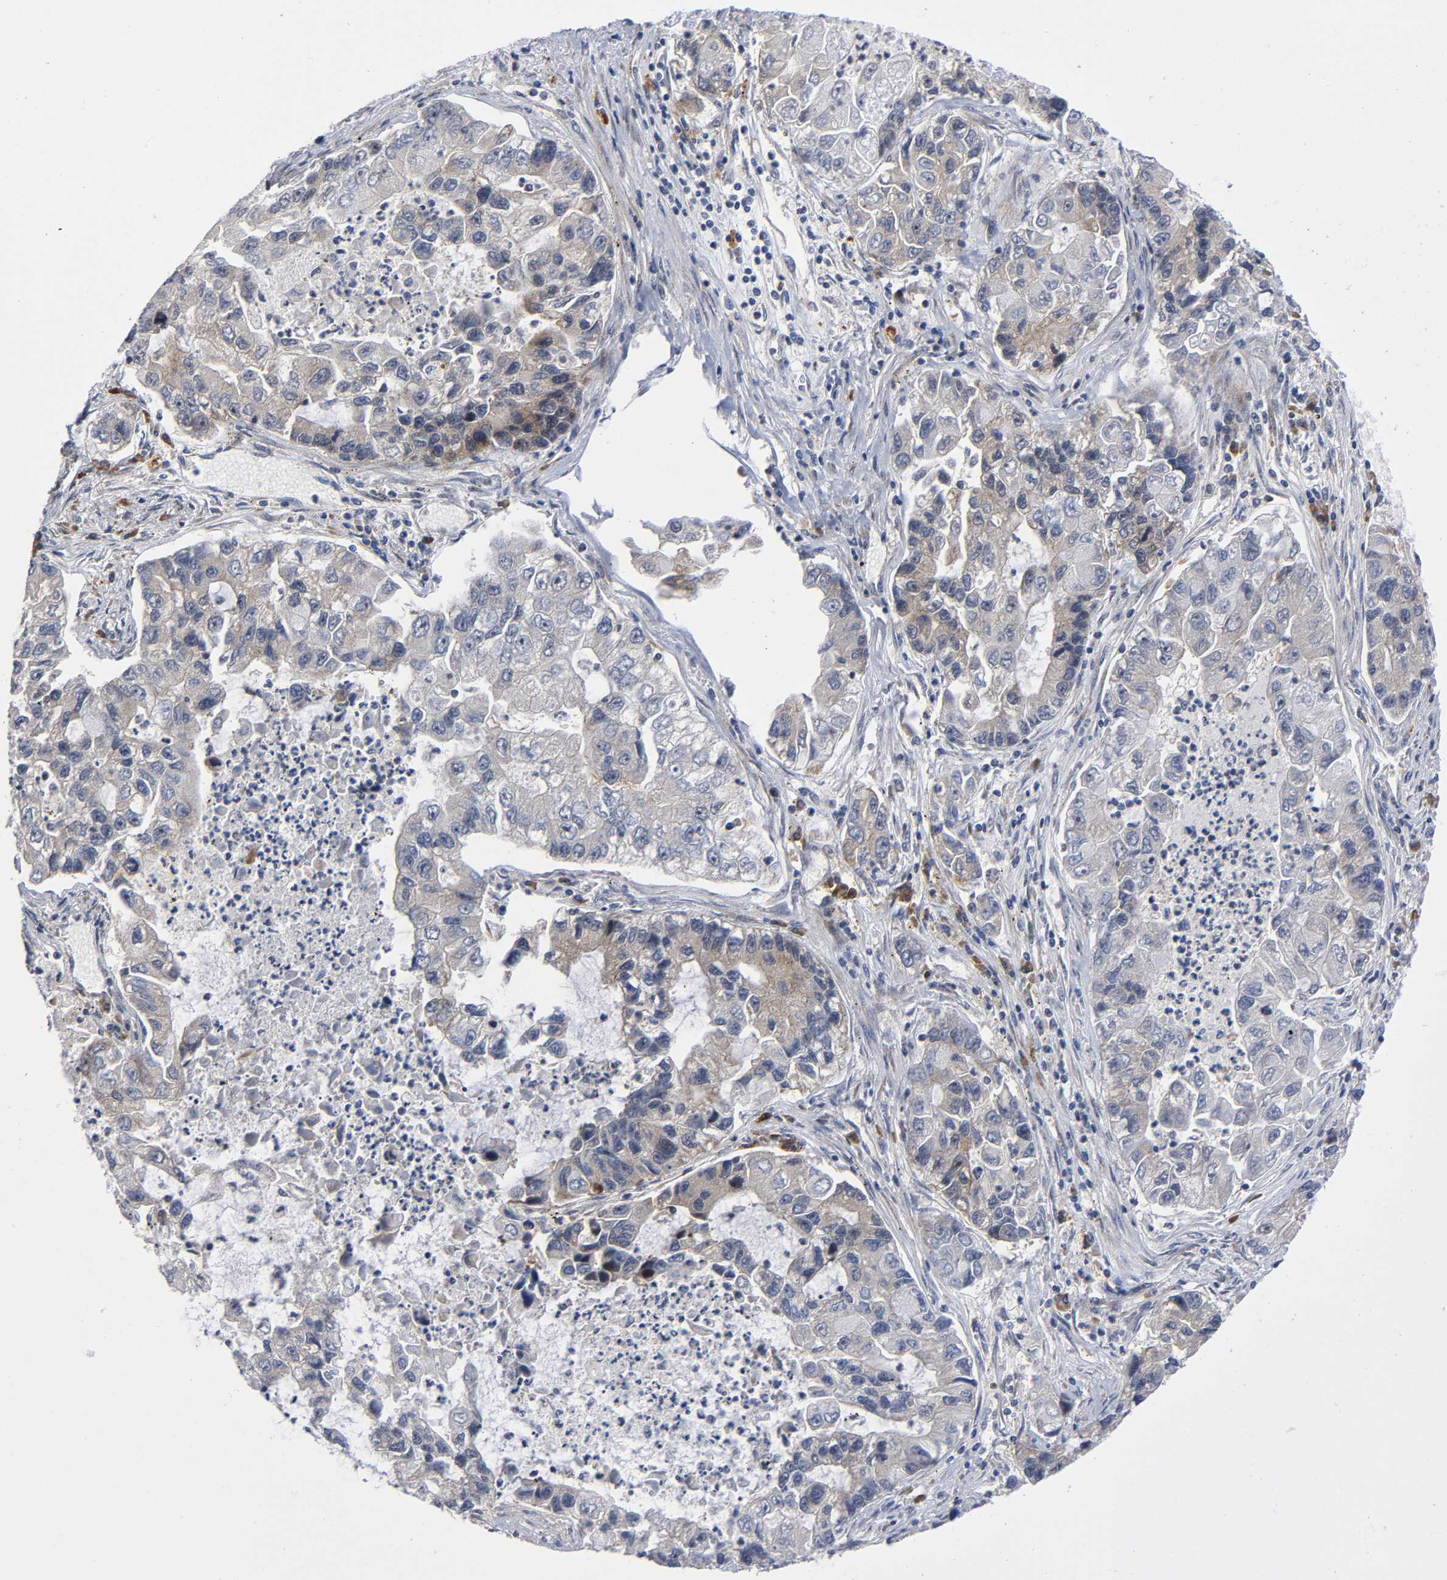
{"staining": {"intensity": "moderate", "quantity": "25%-75%", "location": "cytoplasmic/membranous"}, "tissue": "lung cancer", "cell_type": "Tumor cells", "image_type": "cancer", "snomed": [{"axis": "morphology", "description": "Adenocarcinoma, NOS"}, {"axis": "topography", "description": "Lung"}], "caption": "High-power microscopy captured an IHC histopathology image of adenocarcinoma (lung), revealing moderate cytoplasmic/membranous staining in about 25%-75% of tumor cells. Nuclei are stained in blue.", "gene": "EIF5", "patient": {"sex": "female", "age": 51}}